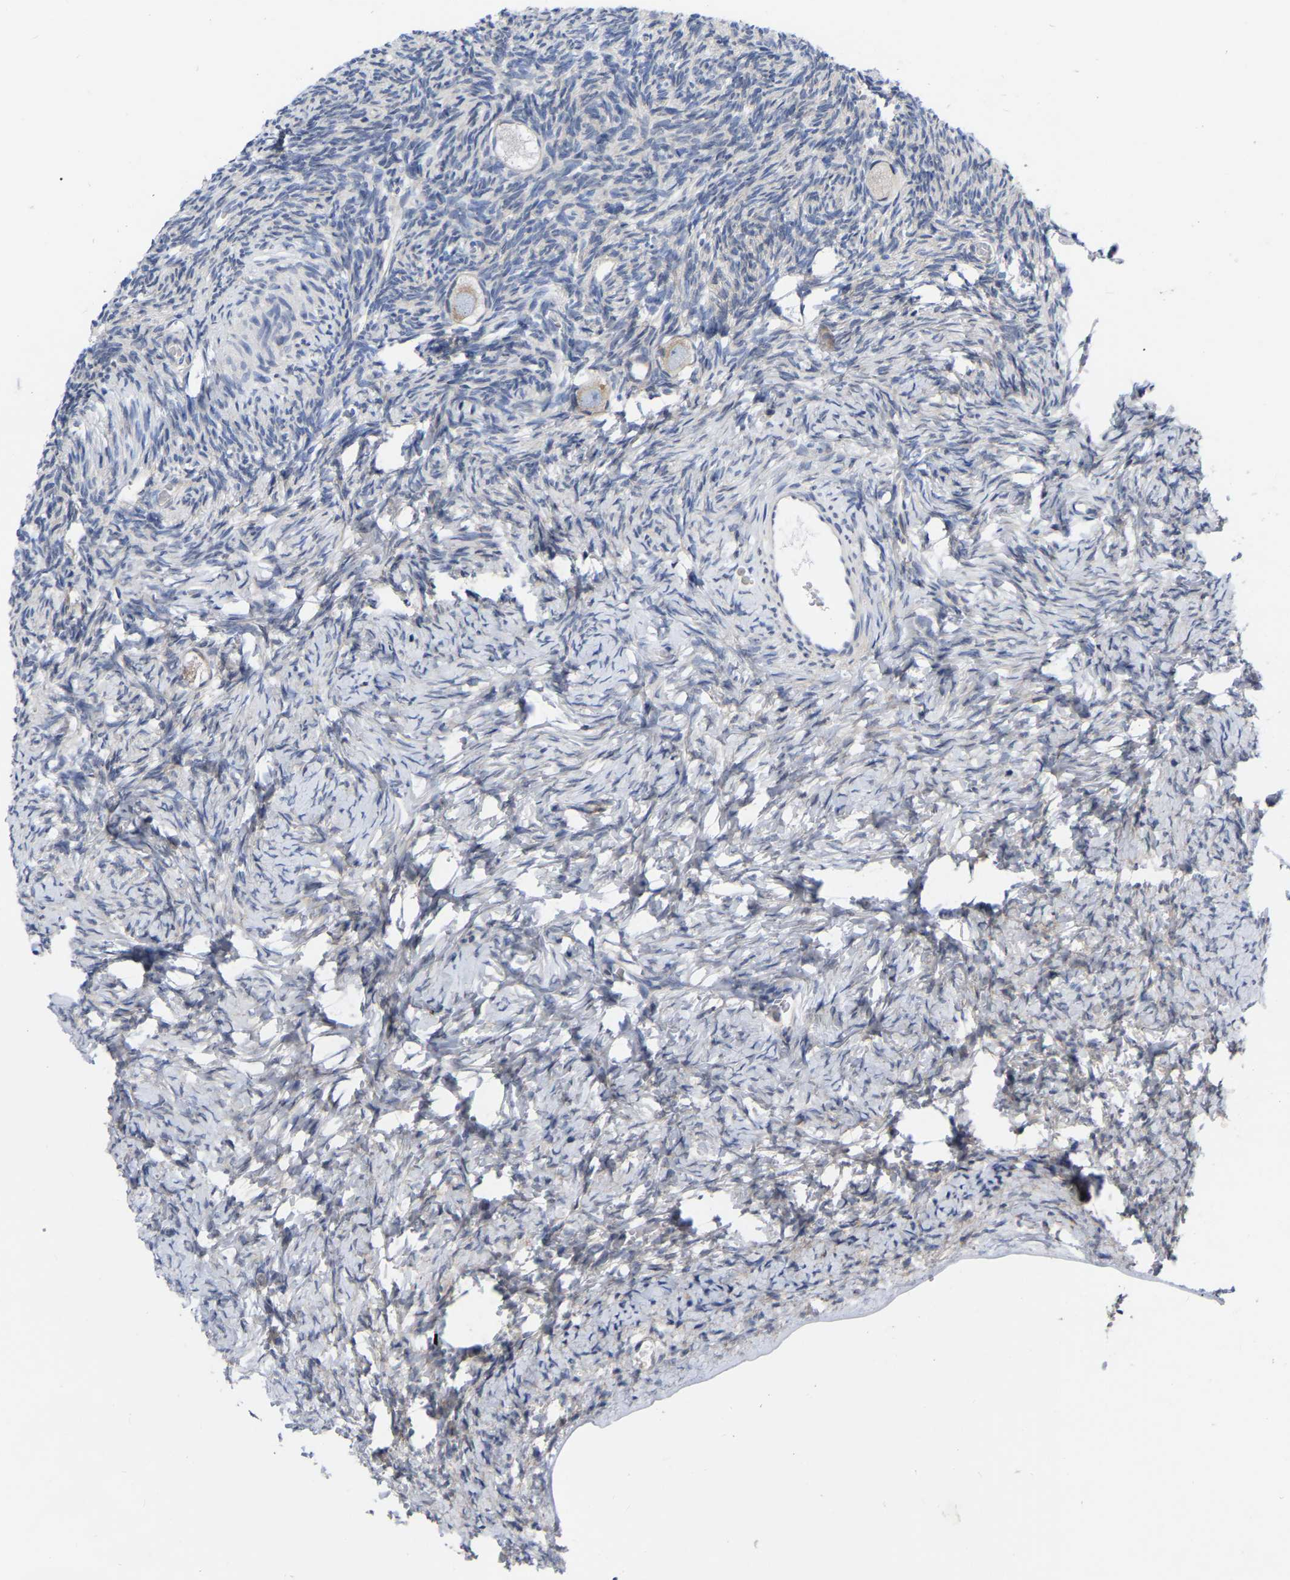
{"staining": {"intensity": "weak", "quantity": "25%-75%", "location": "cytoplasmic/membranous"}, "tissue": "ovary", "cell_type": "Follicle cells", "image_type": "normal", "snomed": [{"axis": "morphology", "description": "Normal tissue, NOS"}, {"axis": "topography", "description": "Ovary"}], "caption": "DAB immunohistochemical staining of benign ovary exhibits weak cytoplasmic/membranous protein positivity in approximately 25%-75% of follicle cells. The staining was performed using DAB to visualize the protein expression in brown, while the nuclei were stained in blue with hematoxylin (Magnification: 20x).", "gene": "UBE4B", "patient": {"sex": "female", "age": 27}}